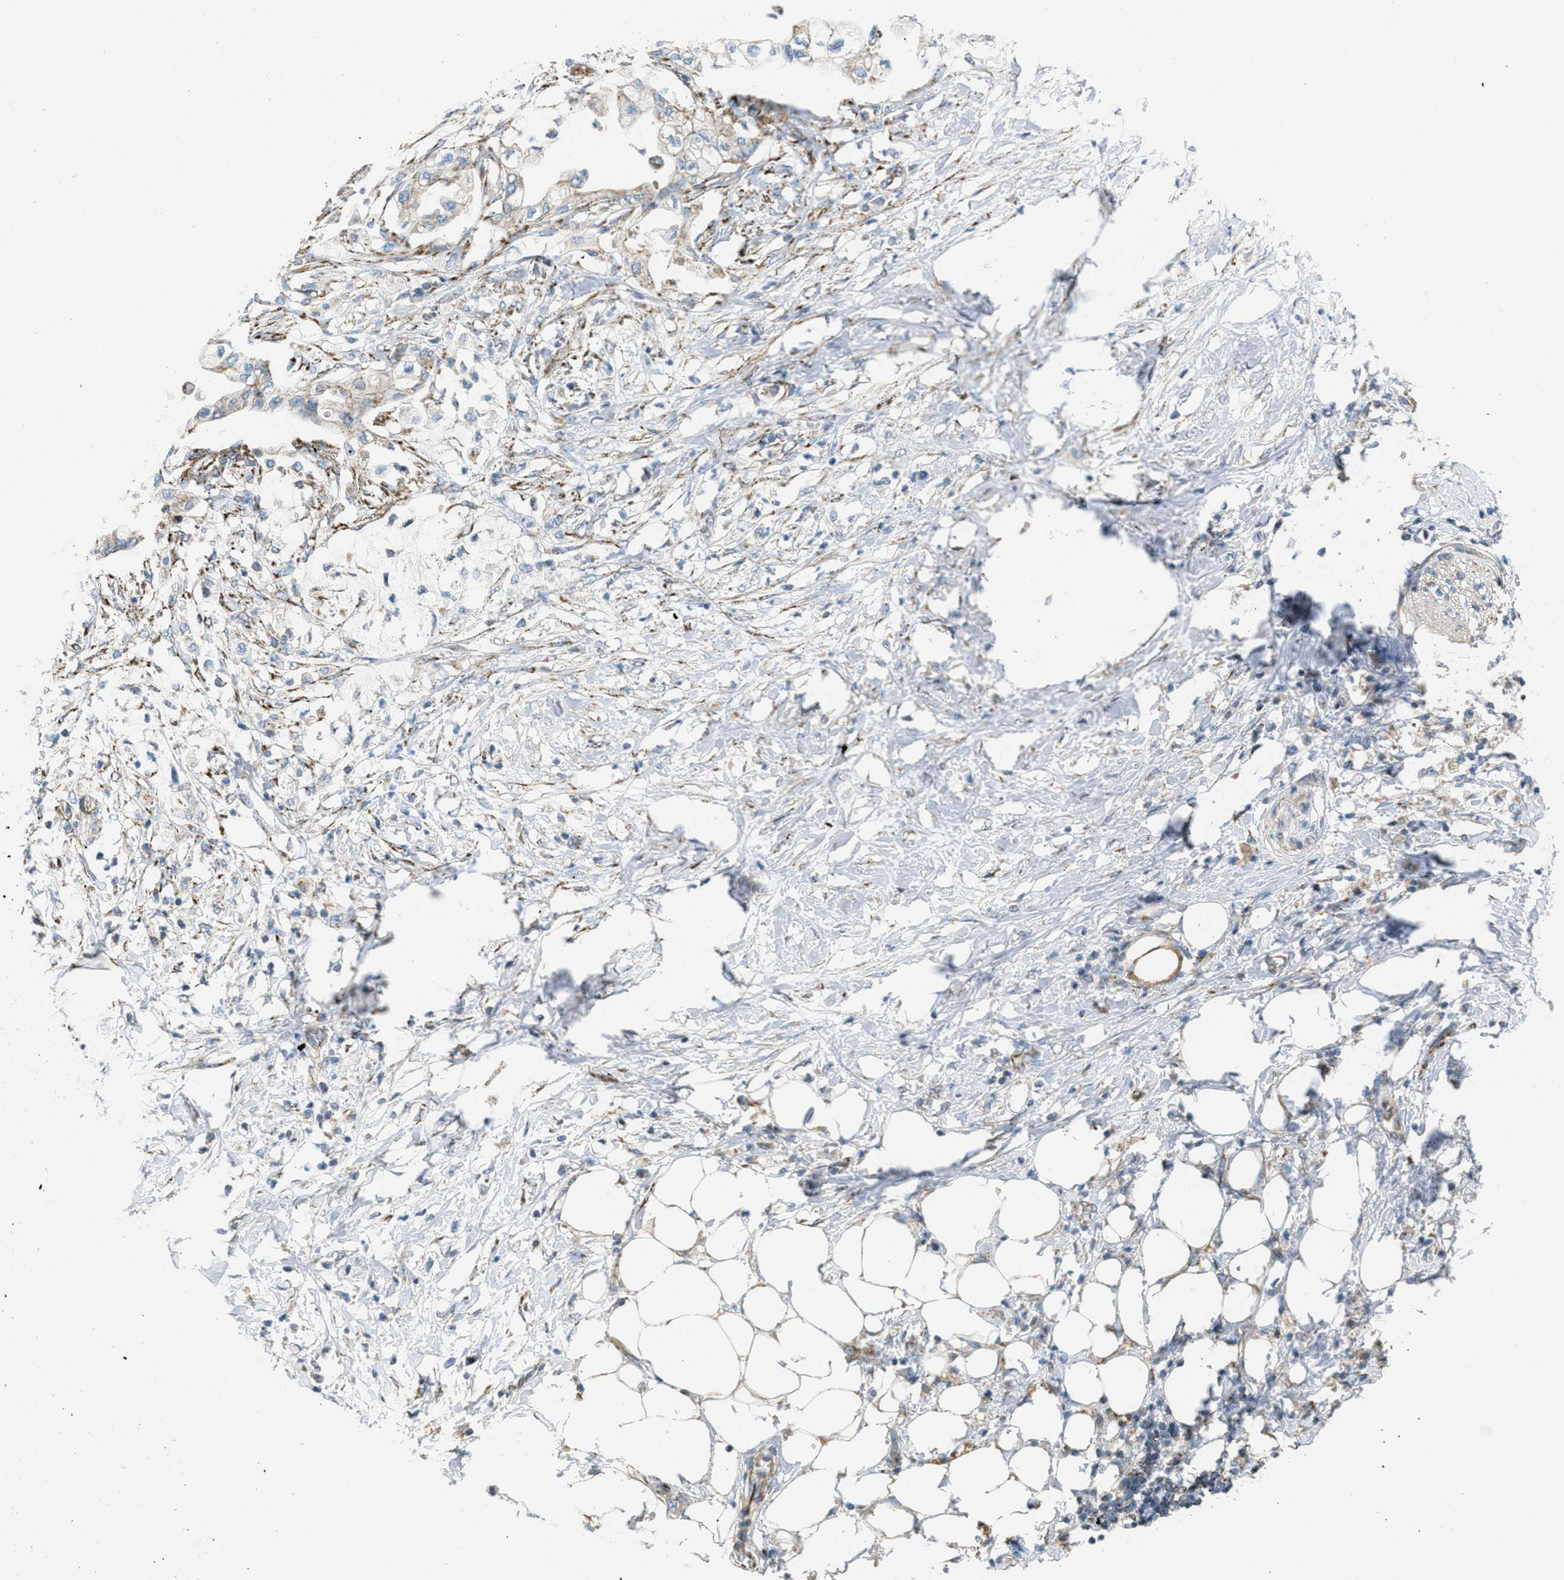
{"staining": {"intensity": "weak", "quantity": ">75%", "location": "cytoplasmic/membranous"}, "tissue": "pancreatic cancer", "cell_type": "Tumor cells", "image_type": "cancer", "snomed": [{"axis": "morphology", "description": "Normal tissue, NOS"}, {"axis": "morphology", "description": "Adenocarcinoma, NOS"}, {"axis": "topography", "description": "Pancreas"}, {"axis": "topography", "description": "Duodenum"}], "caption": "Immunohistochemistry (IHC) of human adenocarcinoma (pancreatic) shows low levels of weak cytoplasmic/membranous expression in approximately >75% of tumor cells.", "gene": "BTN3A1", "patient": {"sex": "female", "age": 60}}